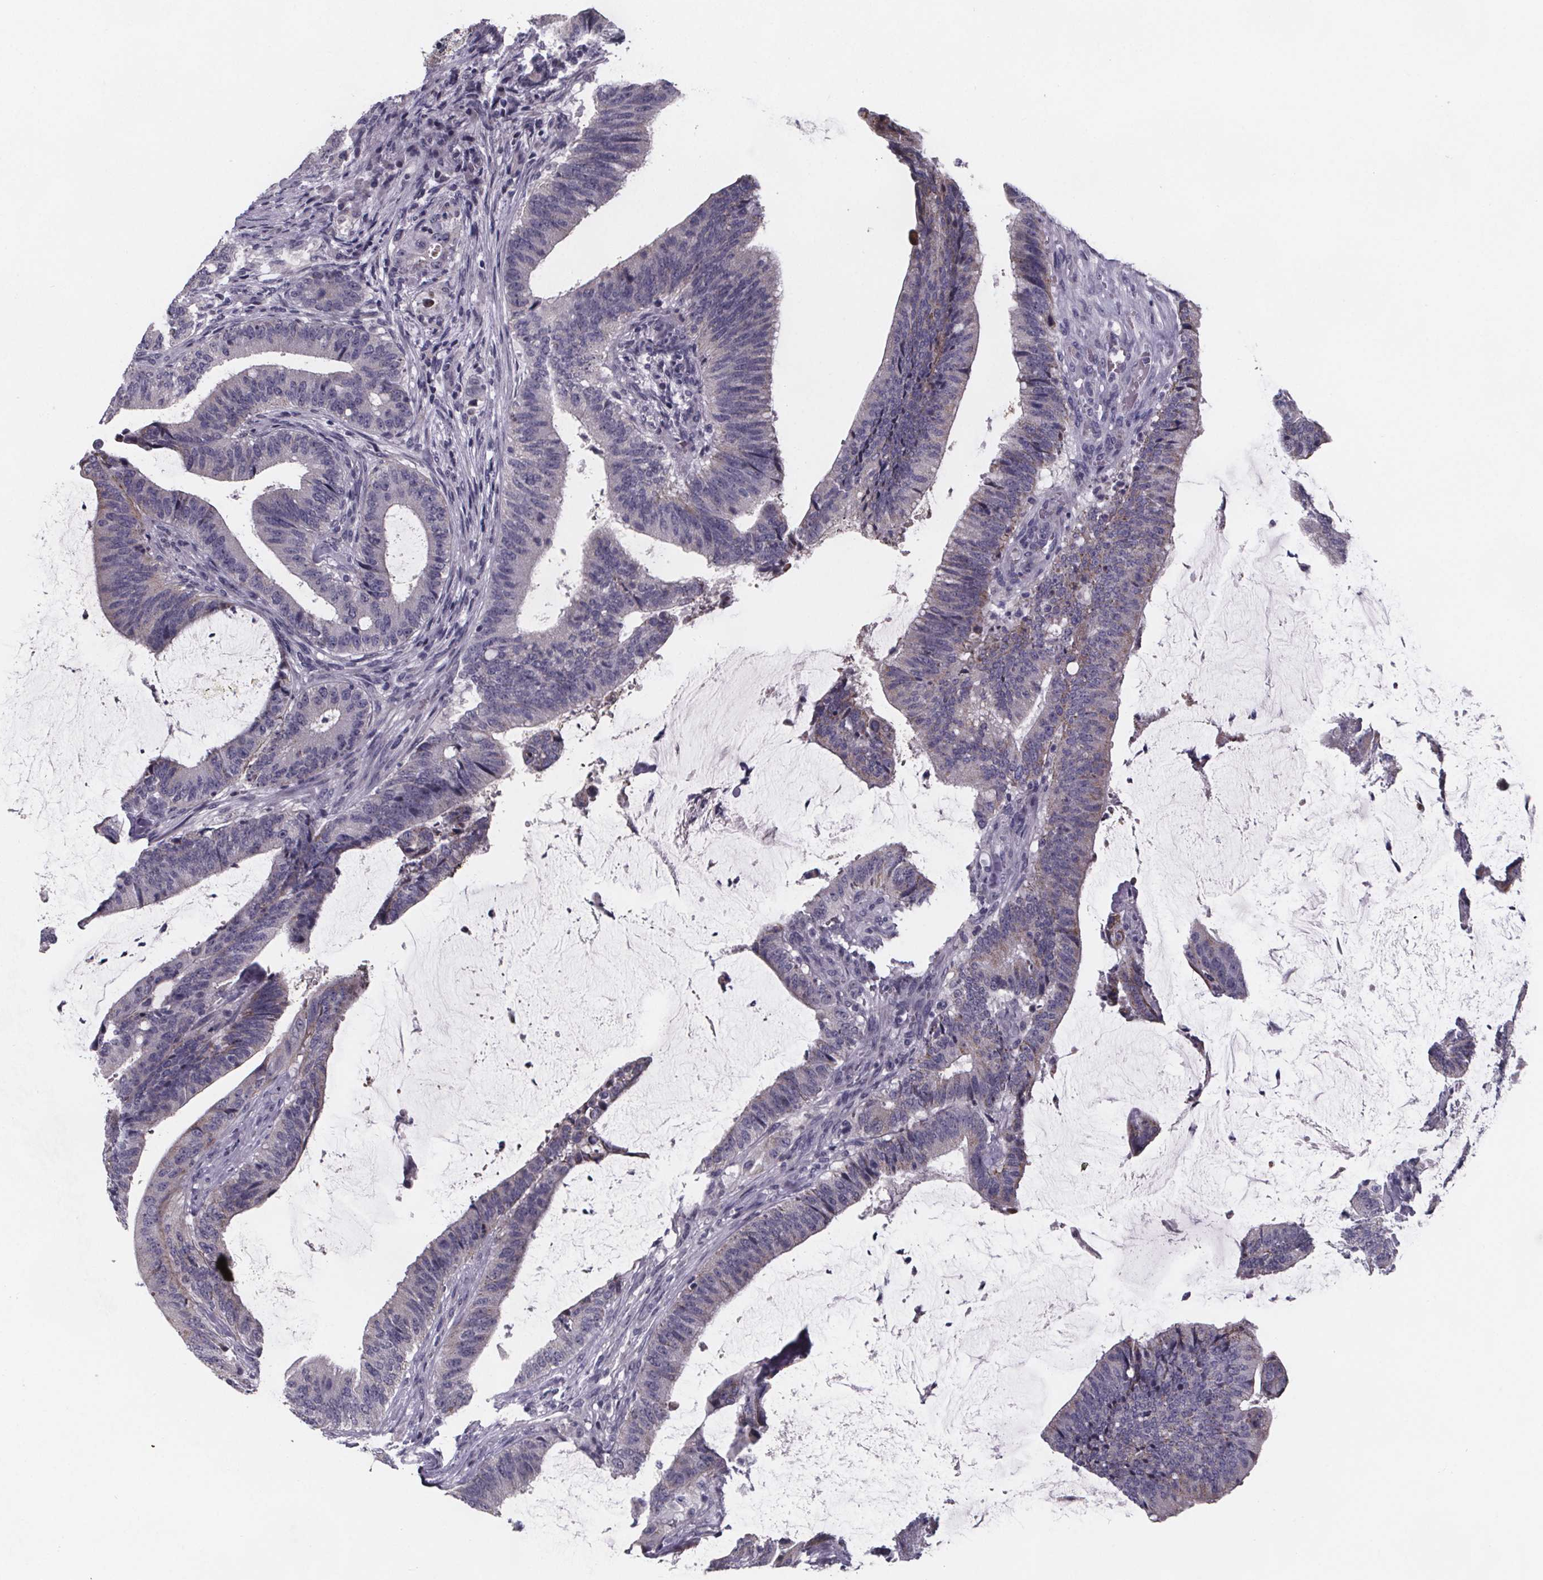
{"staining": {"intensity": "negative", "quantity": "none", "location": "none"}, "tissue": "colorectal cancer", "cell_type": "Tumor cells", "image_type": "cancer", "snomed": [{"axis": "morphology", "description": "Adenocarcinoma, NOS"}, {"axis": "topography", "description": "Colon"}], "caption": "Colorectal cancer was stained to show a protein in brown. There is no significant positivity in tumor cells.", "gene": "PAH", "patient": {"sex": "female", "age": 43}}